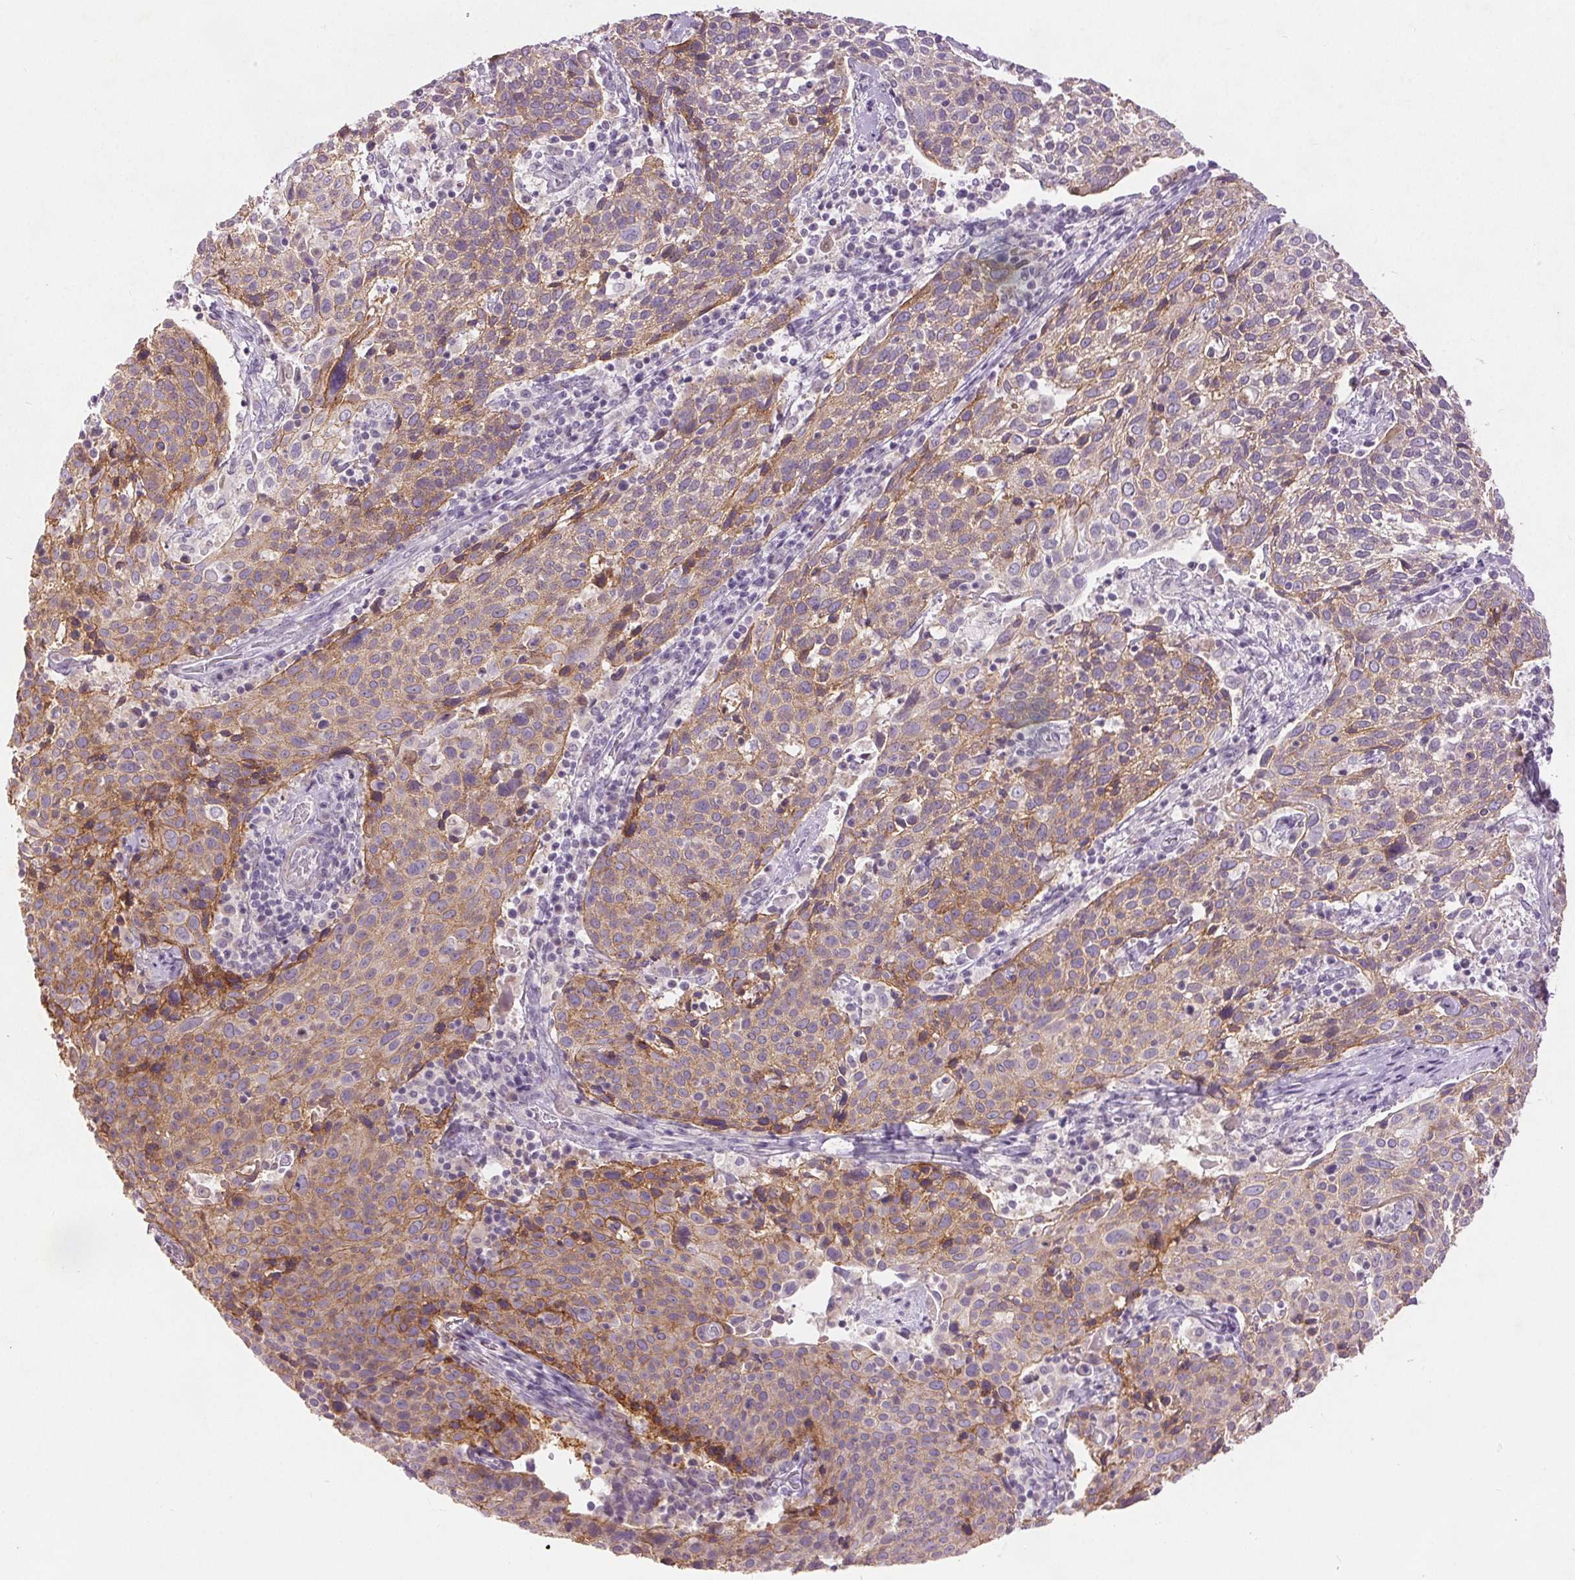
{"staining": {"intensity": "moderate", "quantity": "25%-75%", "location": "cytoplasmic/membranous"}, "tissue": "cervical cancer", "cell_type": "Tumor cells", "image_type": "cancer", "snomed": [{"axis": "morphology", "description": "Squamous cell carcinoma, NOS"}, {"axis": "topography", "description": "Cervix"}], "caption": "About 25%-75% of tumor cells in human cervical cancer (squamous cell carcinoma) show moderate cytoplasmic/membranous protein expression as visualized by brown immunohistochemical staining.", "gene": "DSG3", "patient": {"sex": "female", "age": 61}}